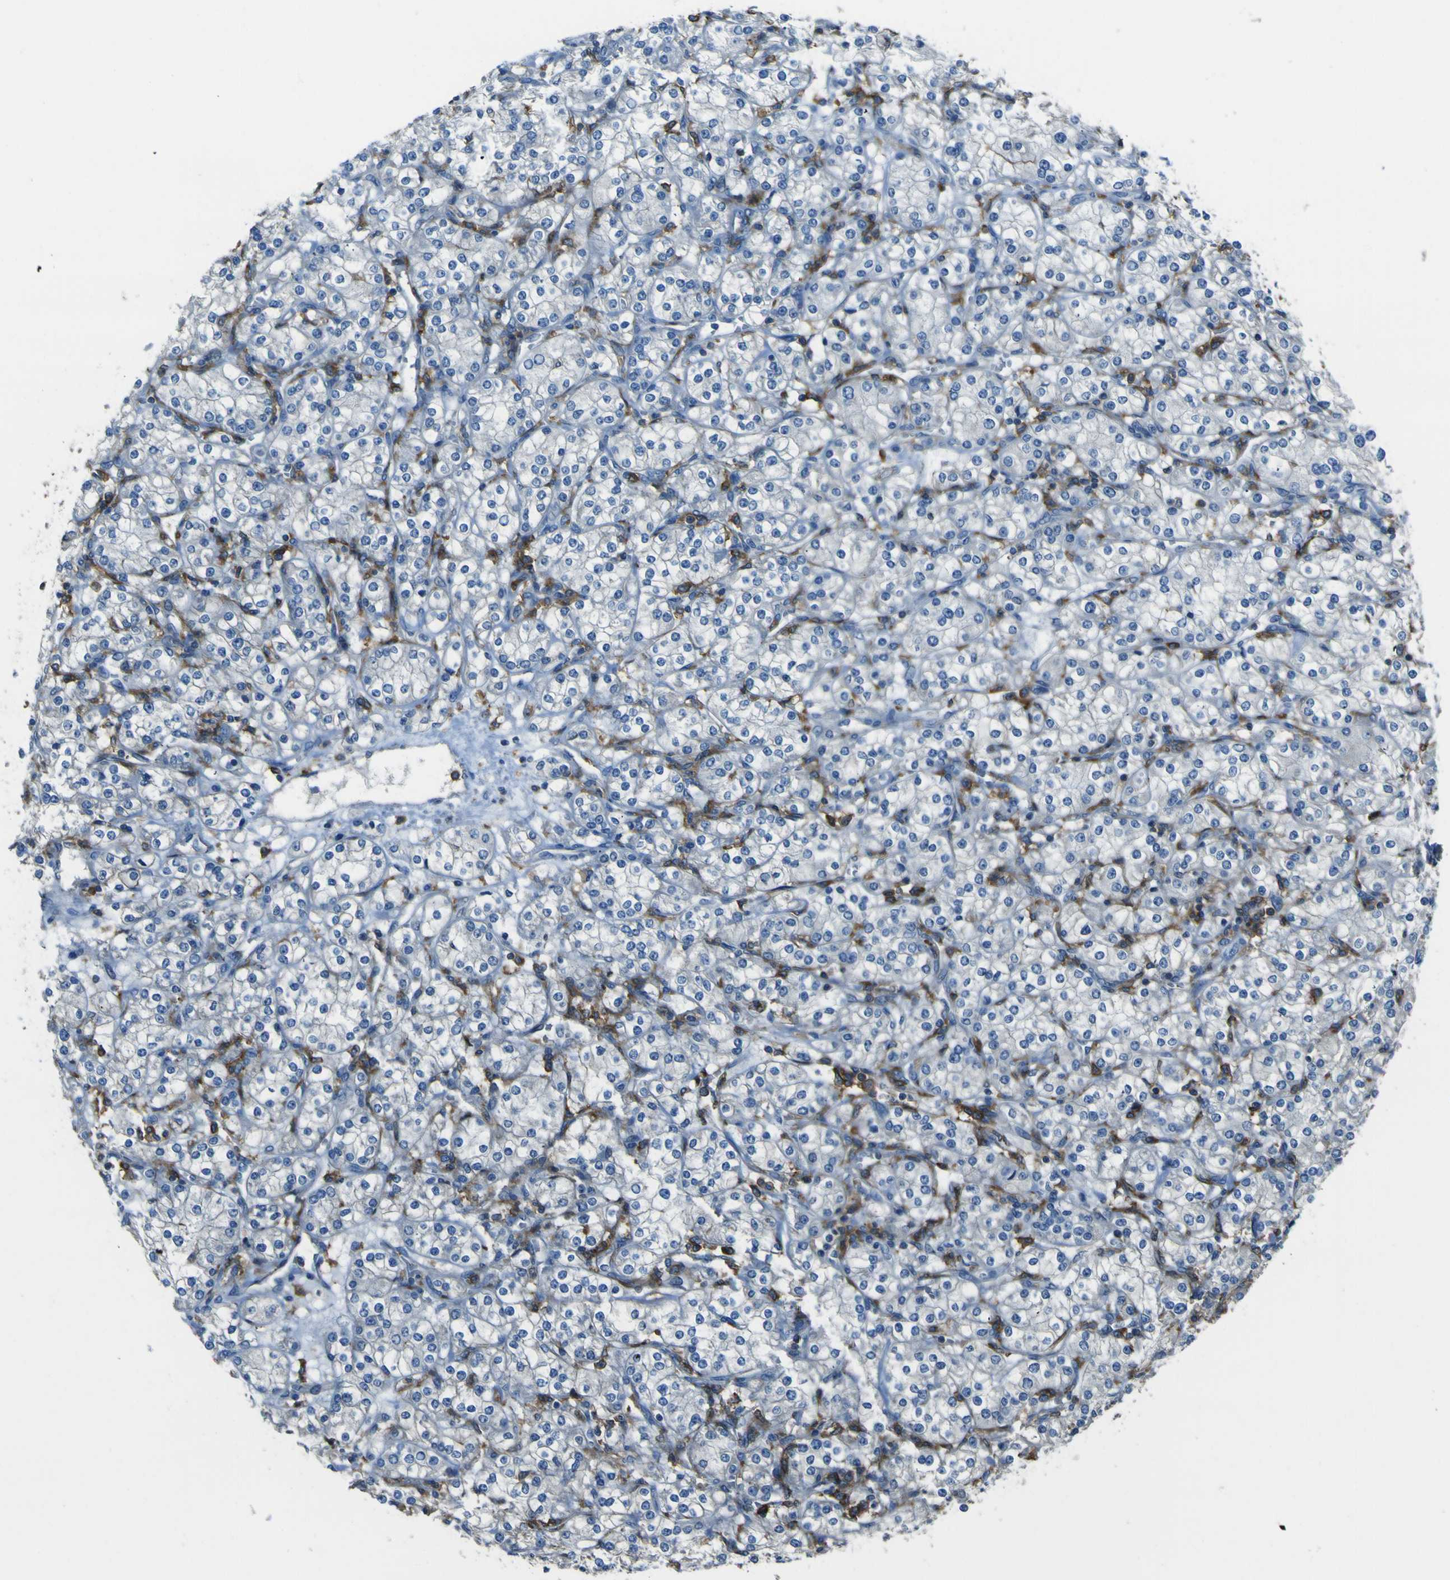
{"staining": {"intensity": "negative", "quantity": "none", "location": "none"}, "tissue": "renal cancer", "cell_type": "Tumor cells", "image_type": "cancer", "snomed": [{"axis": "morphology", "description": "Adenocarcinoma, NOS"}, {"axis": "topography", "description": "Kidney"}], "caption": "This is an IHC micrograph of human renal cancer. There is no staining in tumor cells.", "gene": "LAIR1", "patient": {"sex": "male", "age": 77}}